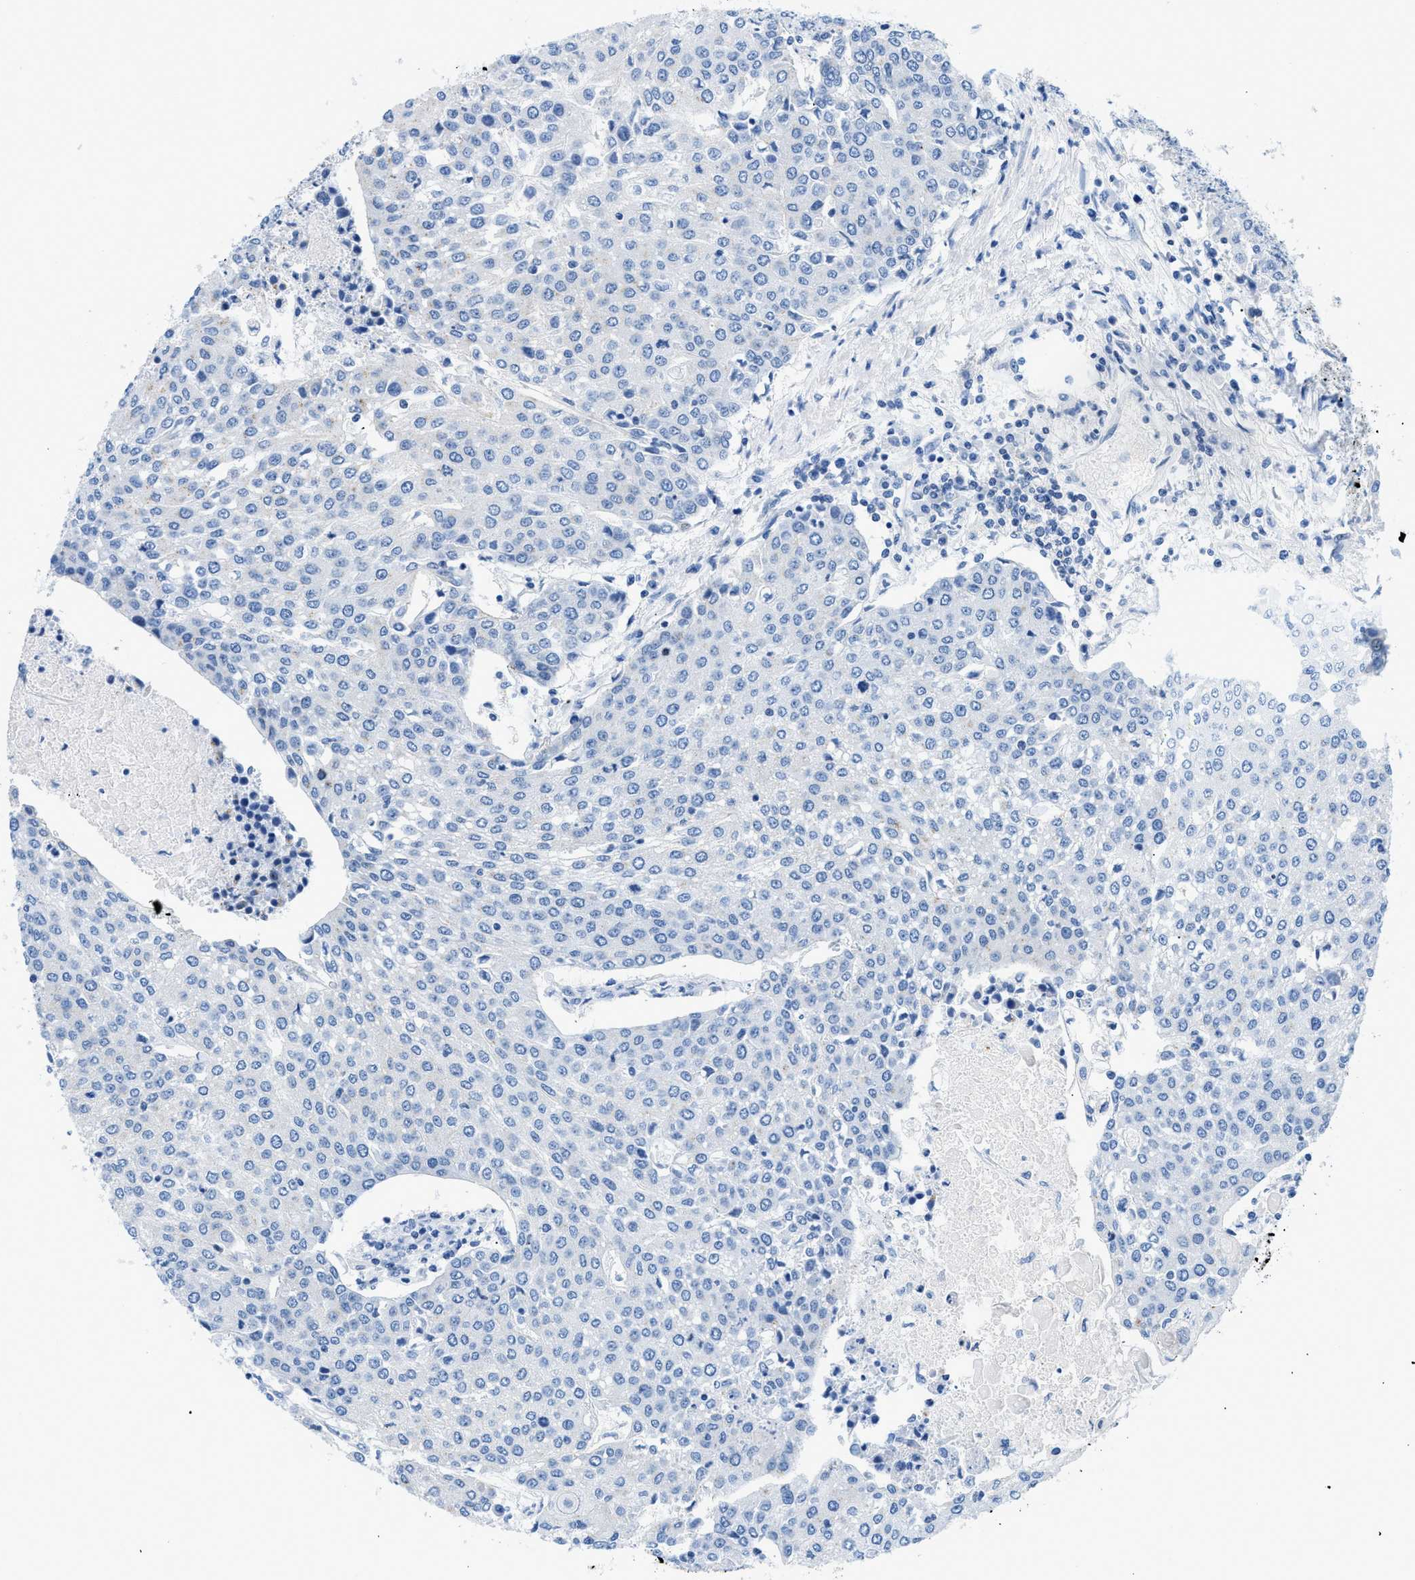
{"staining": {"intensity": "negative", "quantity": "none", "location": "none"}, "tissue": "urothelial cancer", "cell_type": "Tumor cells", "image_type": "cancer", "snomed": [{"axis": "morphology", "description": "Urothelial carcinoma, High grade"}, {"axis": "topography", "description": "Urinary bladder"}], "caption": "Micrograph shows no protein positivity in tumor cells of urothelial cancer tissue.", "gene": "FDCSP", "patient": {"sex": "female", "age": 85}}